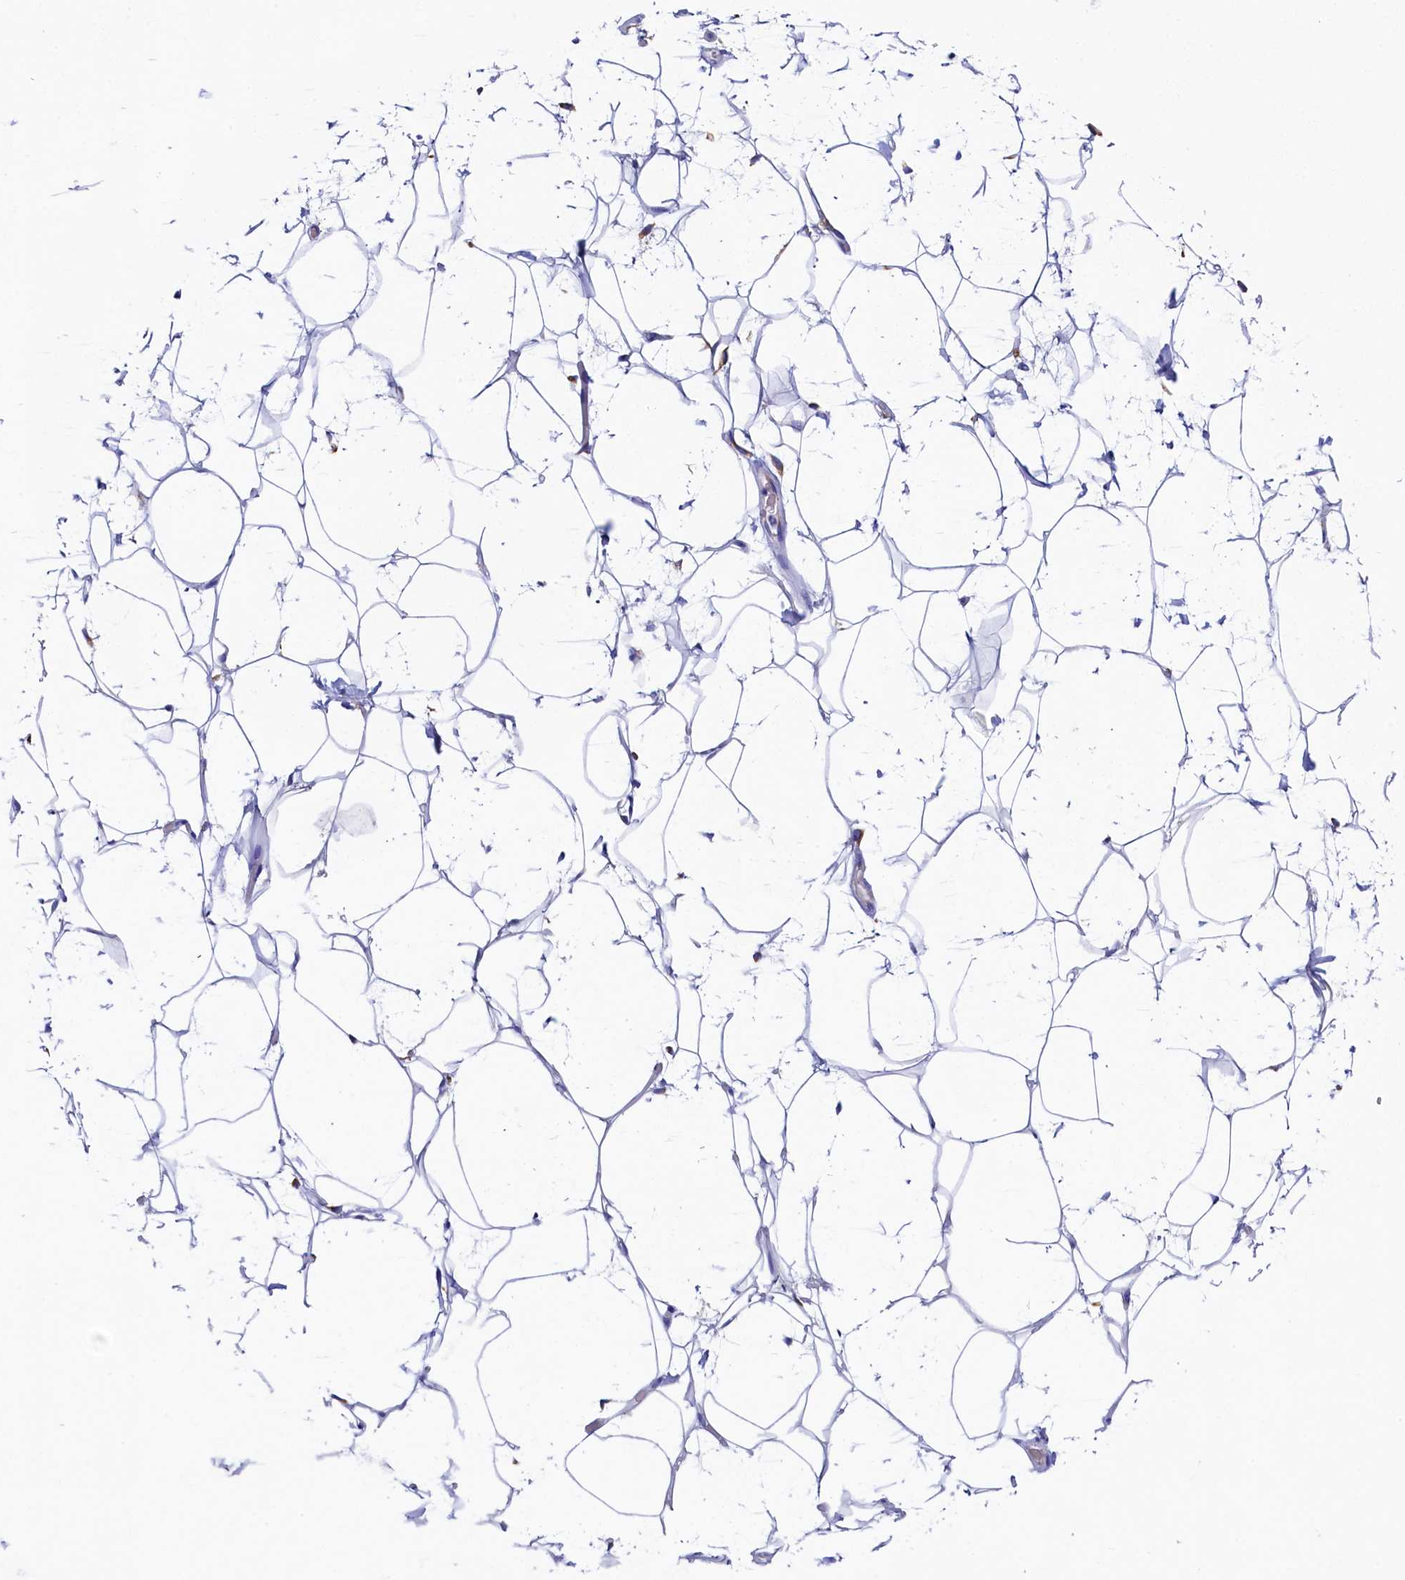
{"staining": {"intensity": "negative", "quantity": "none", "location": "none"}, "tissue": "adipose tissue", "cell_type": "Adipocytes", "image_type": "normal", "snomed": [{"axis": "morphology", "description": "Normal tissue, NOS"}, {"axis": "topography", "description": "Breast"}], "caption": "A micrograph of adipose tissue stained for a protein shows no brown staining in adipocytes. (DAB immunohistochemistry visualized using brightfield microscopy, high magnification).", "gene": "TMEM18", "patient": {"sex": "female", "age": 26}}